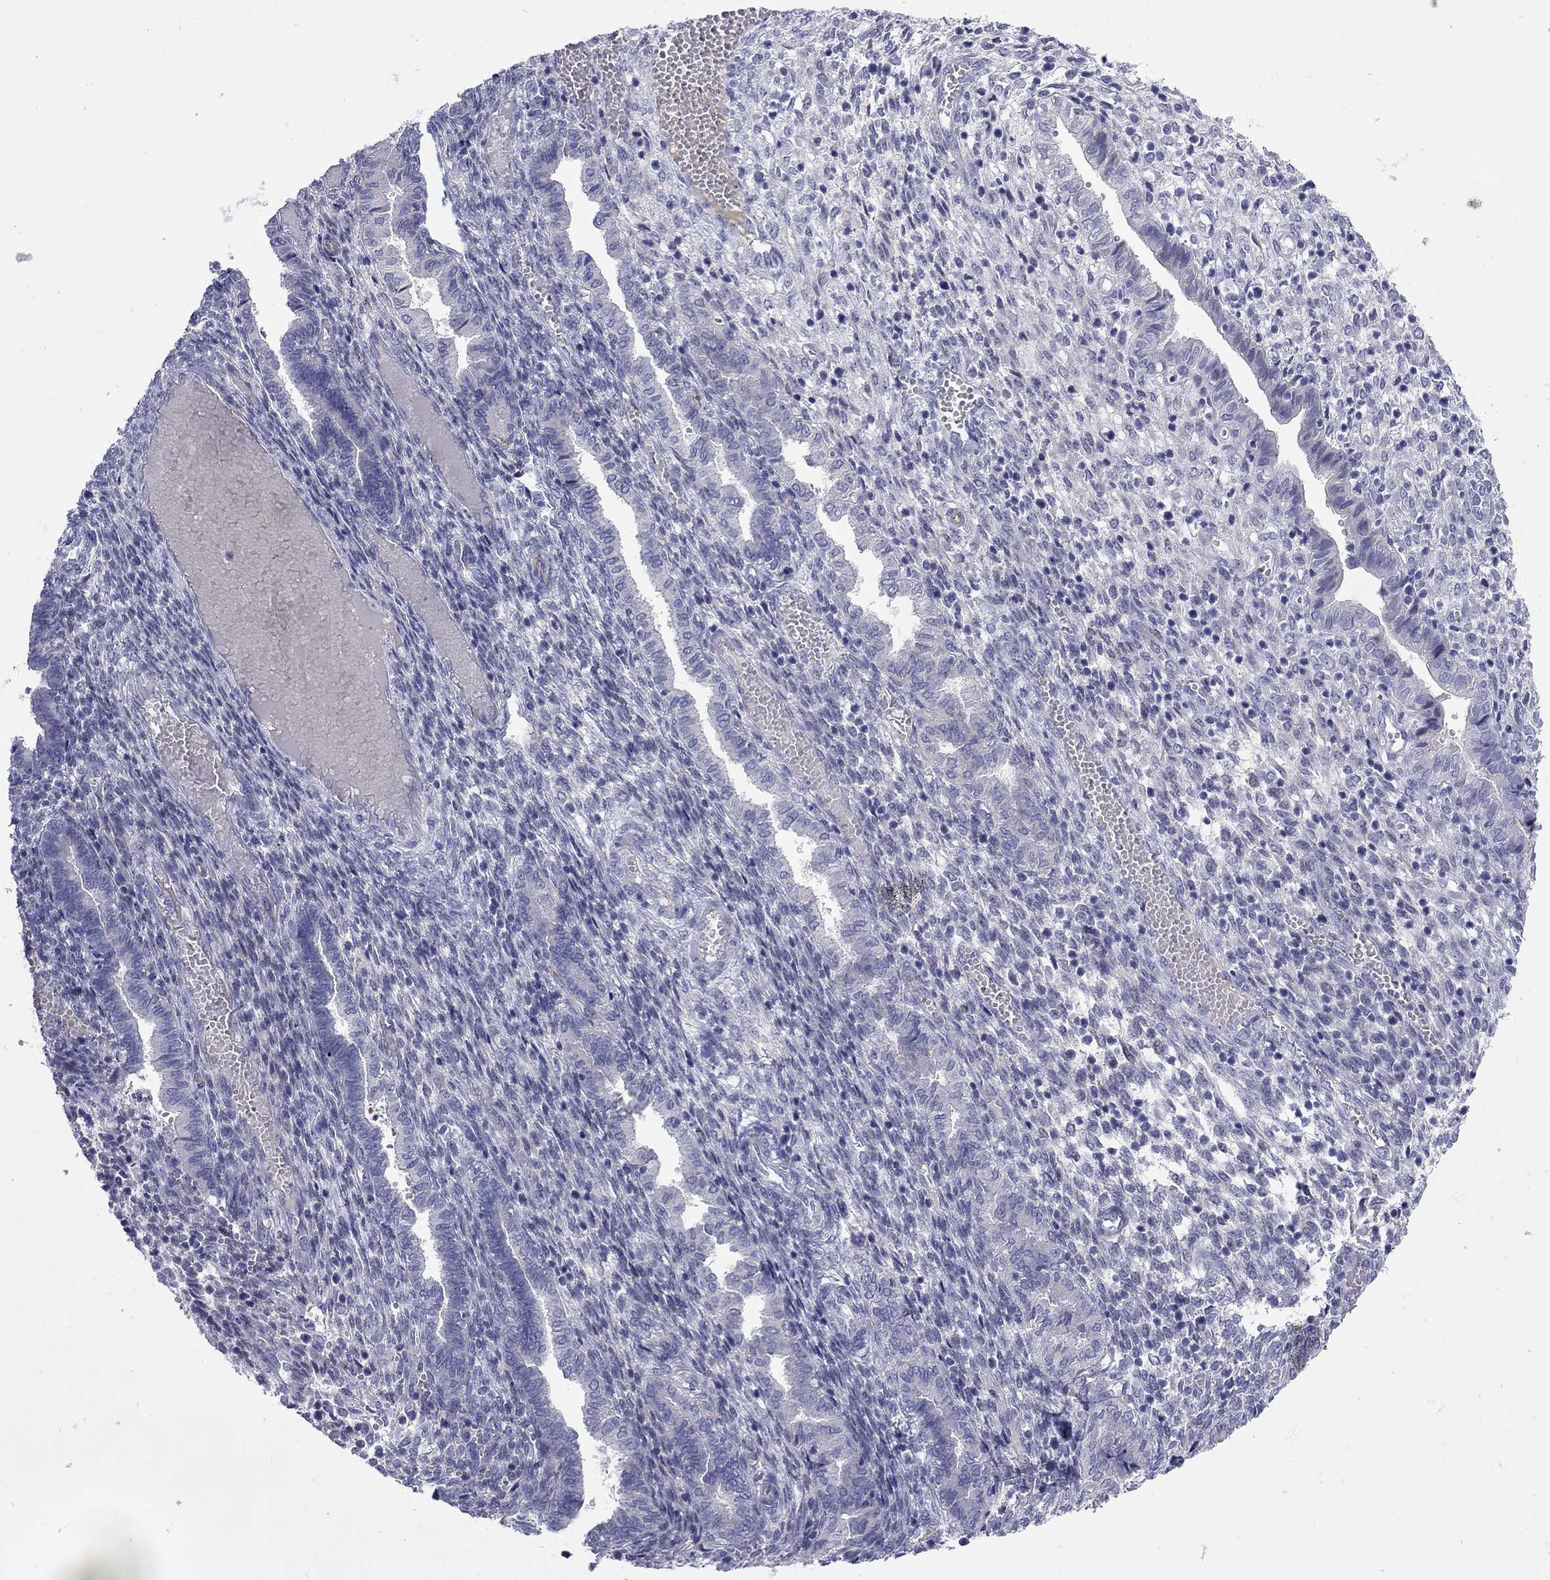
{"staining": {"intensity": "negative", "quantity": "none", "location": "none"}, "tissue": "endometrium", "cell_type": "Cells in endometrial stroma", "image_type": "normal", "snomed": [{"axis": "morphology", "description": "Normal tissue, NOS"}, {"axis": "topography", "description": "Endometrium"}], "caption": "Human endometrium stained for a protein using IHC displays no staining in cells in endometrial stroma.", "gene": "CMYA5", "patient": {"sex": "female", "age": 43}}